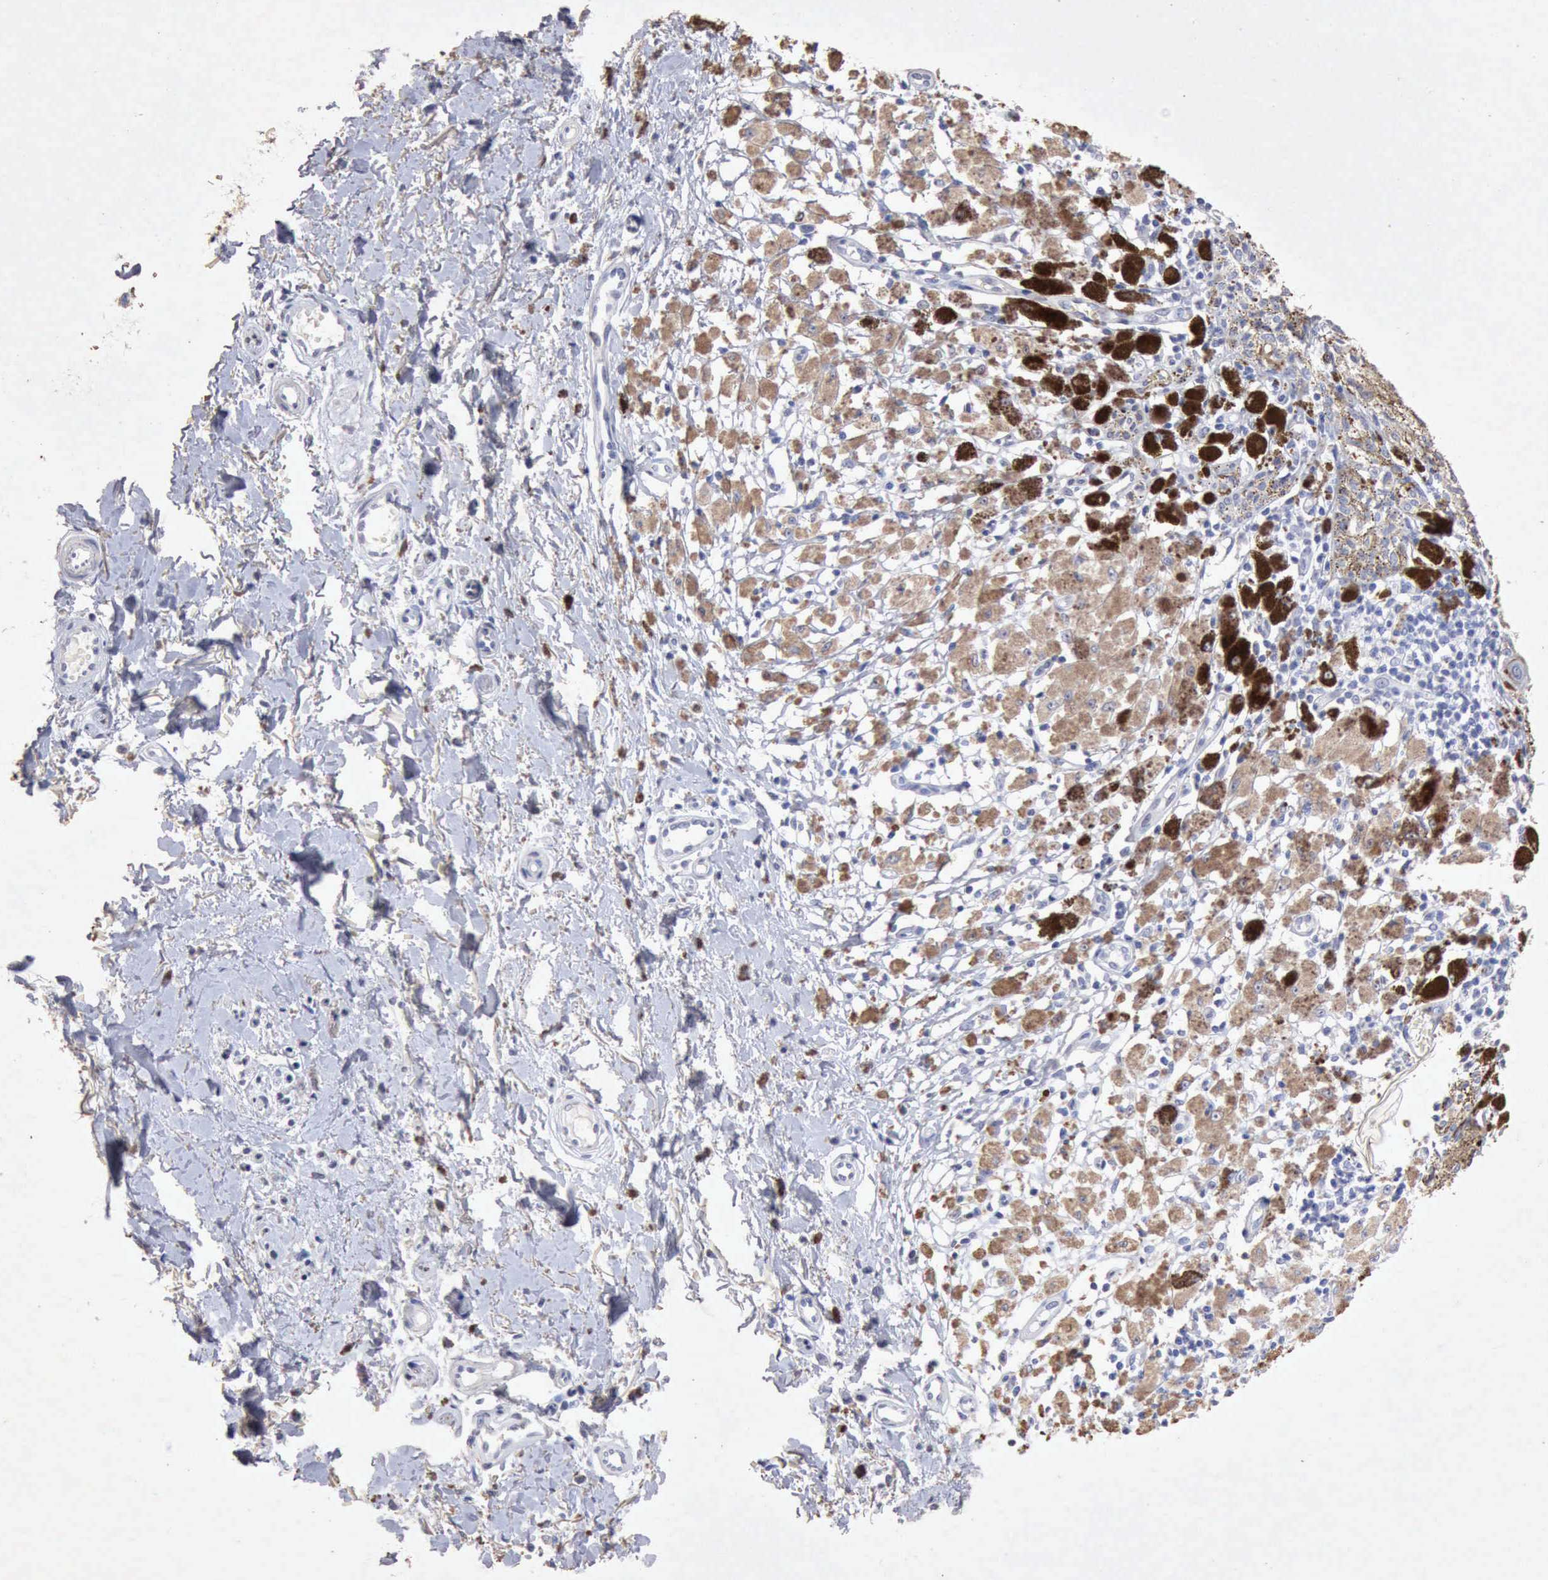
{"staining": {"intensity": "negative", "quantity": "none", "location": "none"}, "tissue": "melanoma", "cell_type": "Tumor cells", "image_type": "cancer", "snomed": [{"axis": "morphology", "description": "Malignant melanoma, NOS"}, {"axis": "topography", "description": "Skin"}], "caption": "High power microscopy image of an immunohistochemistry photomicrograph of melanoma, revealing no significant positivity in tumor cells. (DAB IHC, high magnification).", "gene": "KRT6B", "patient": {"sex": "male", "age": 88}}